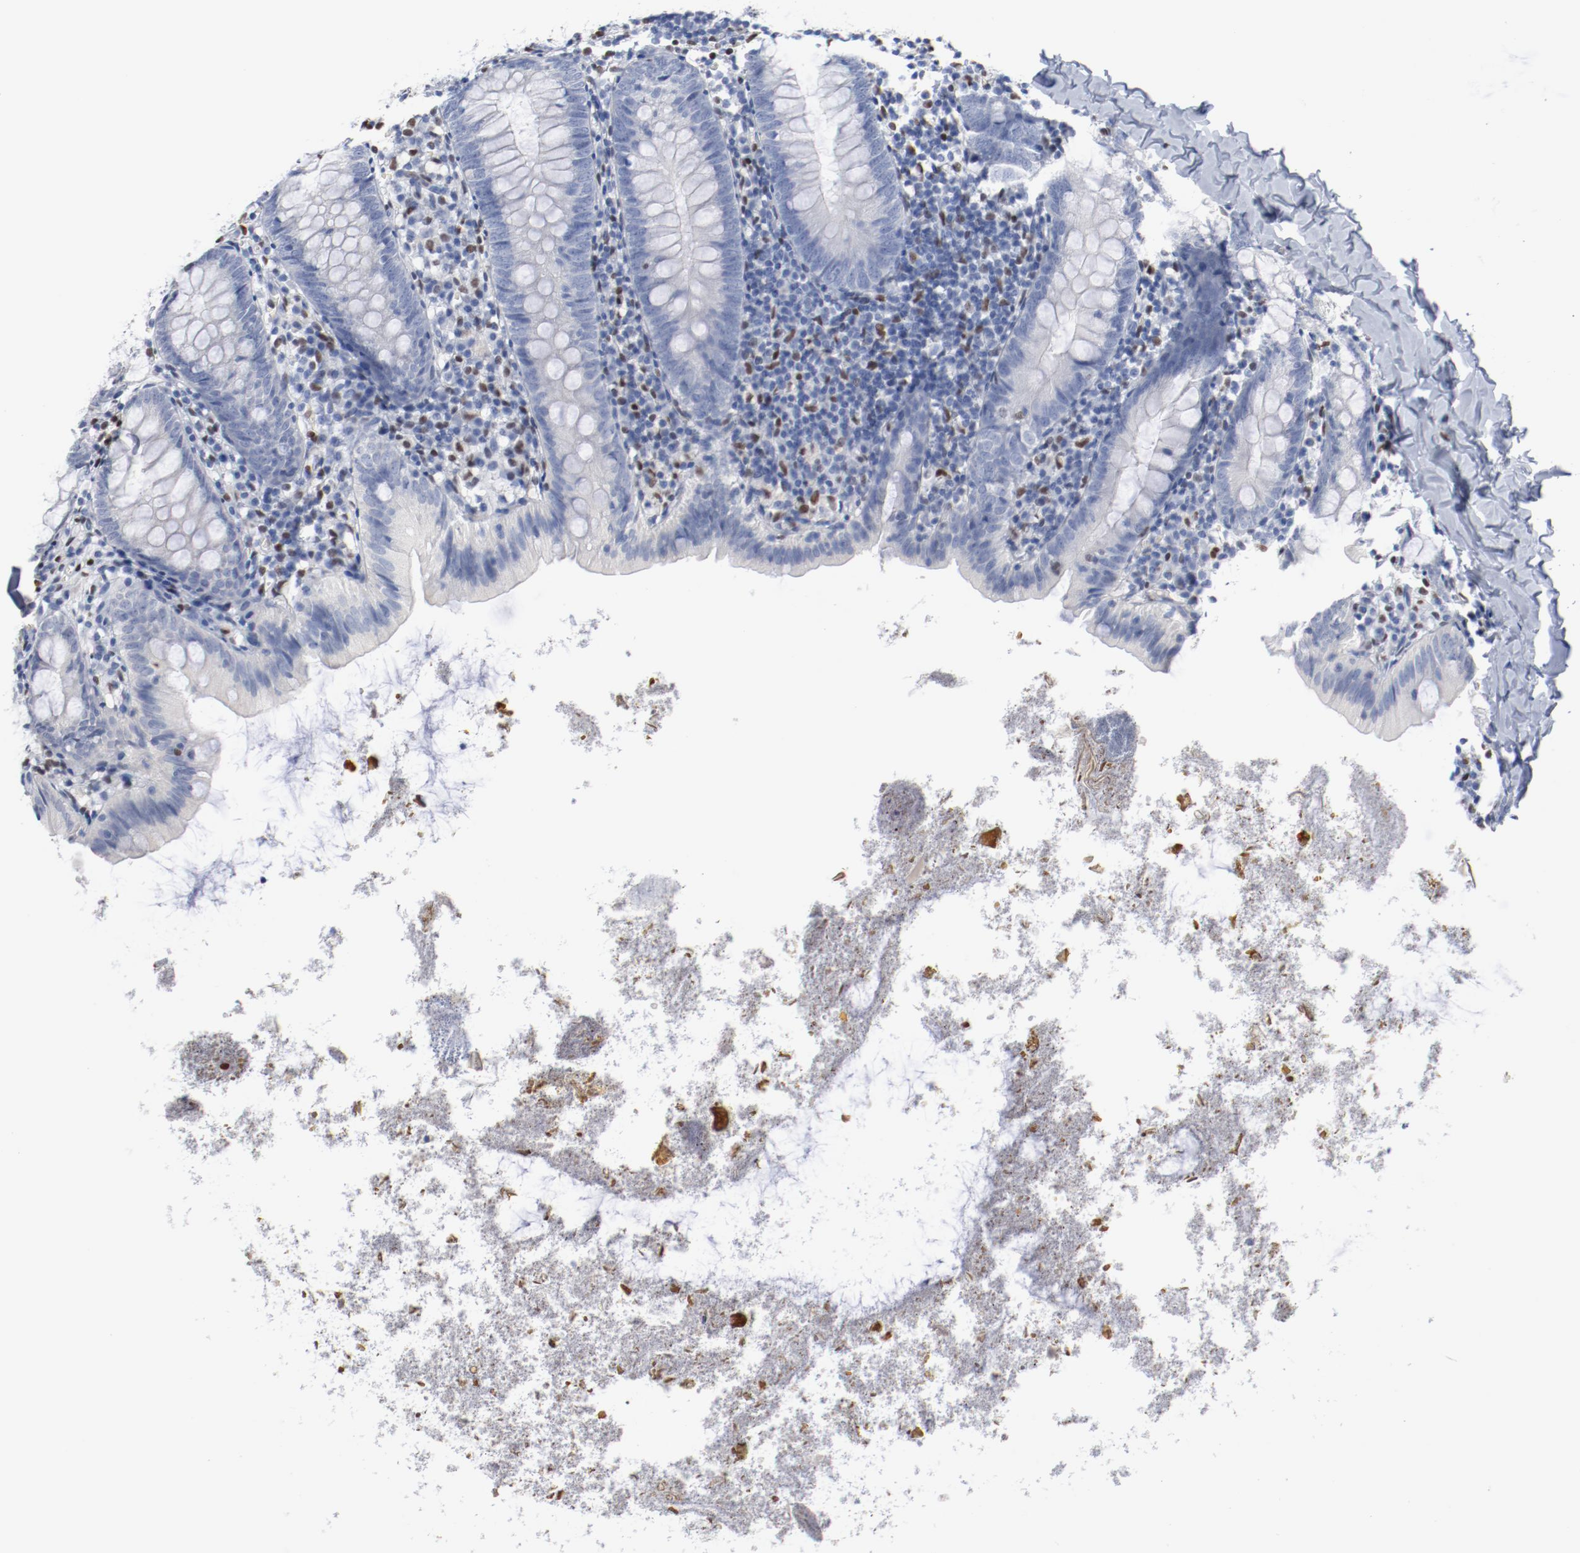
{"staining": {"intensity": "negative", "quantity": "none", "location": "none"}, "tissue": "appendix", "cell_type": "Glandular cells", "image_type": "normal", "snomed": [{"axis": "morphology", "description": "Normal tissue, NOS"}, {"axis": "topography", "description": "Appendix"}], "caption": "IHC histopathology image of benign appendix: appendix stained with DAB (3,3'-diaminobenzidine) exhibits no significant protein expression in glandular cells.", "gene": "ZEB2", "patient": {"sex": "female", "age": 9}}